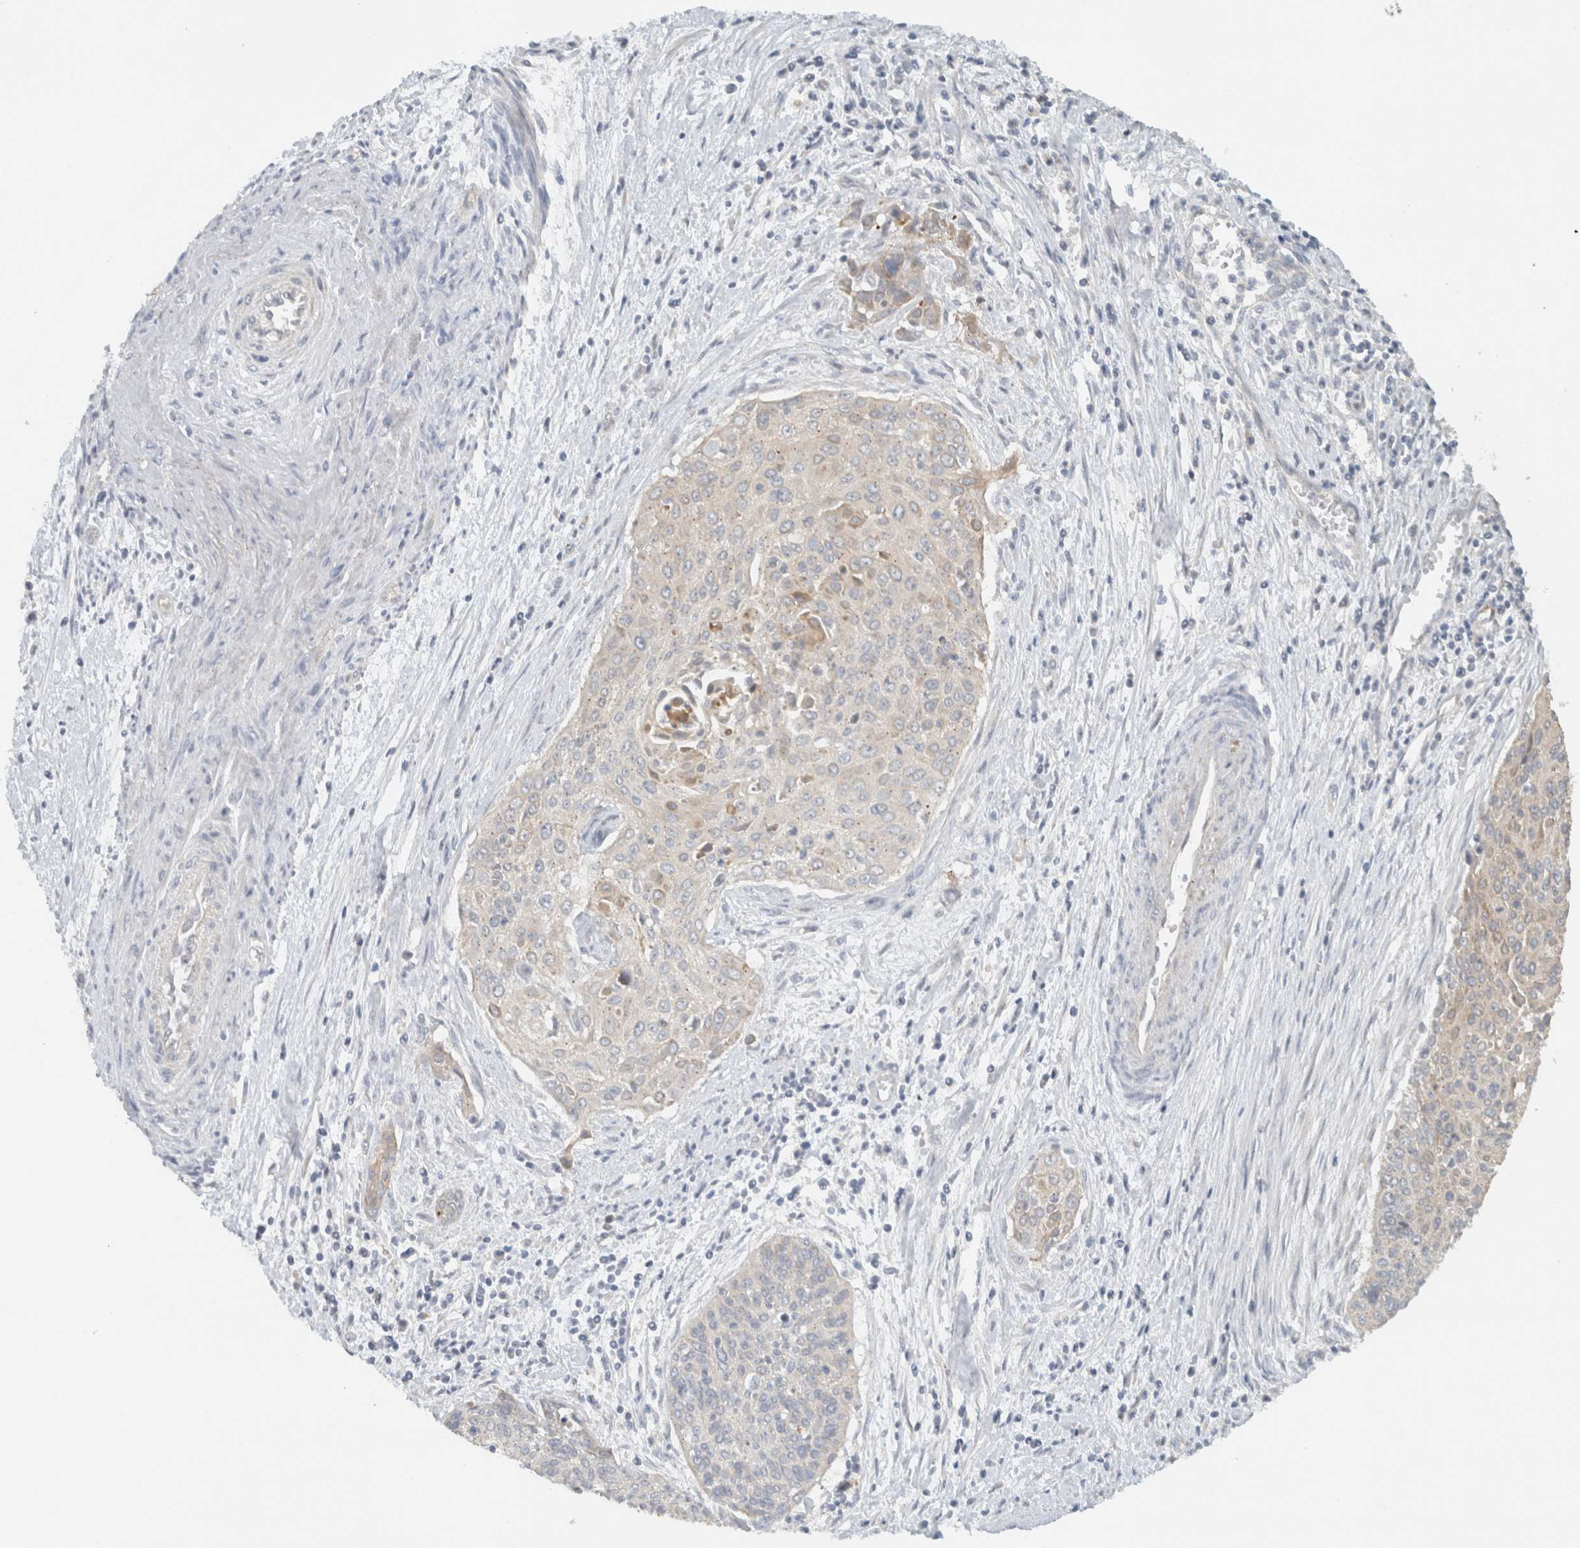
{"staining": {"intensity": "weak", "quantity": "<25%", "location": "cytoplasmic/membranous"}, "tissue": "cervical cancer", "cell_type": "Tumor cells", "image_type": "cancer", "snomed": [{"axis": "morphology", "description": "Squamous cell carcinoma, NOS"}, {"axis": "topography", "description": "Cervix"}], "caption": "Human squamous cell carcinoma (cervical) stained for a protein using immunohistochemistry shows no positivity in tumor cells.", "gene": "ERCC6L2", "patient": {"sex": "female", "age": 55}}